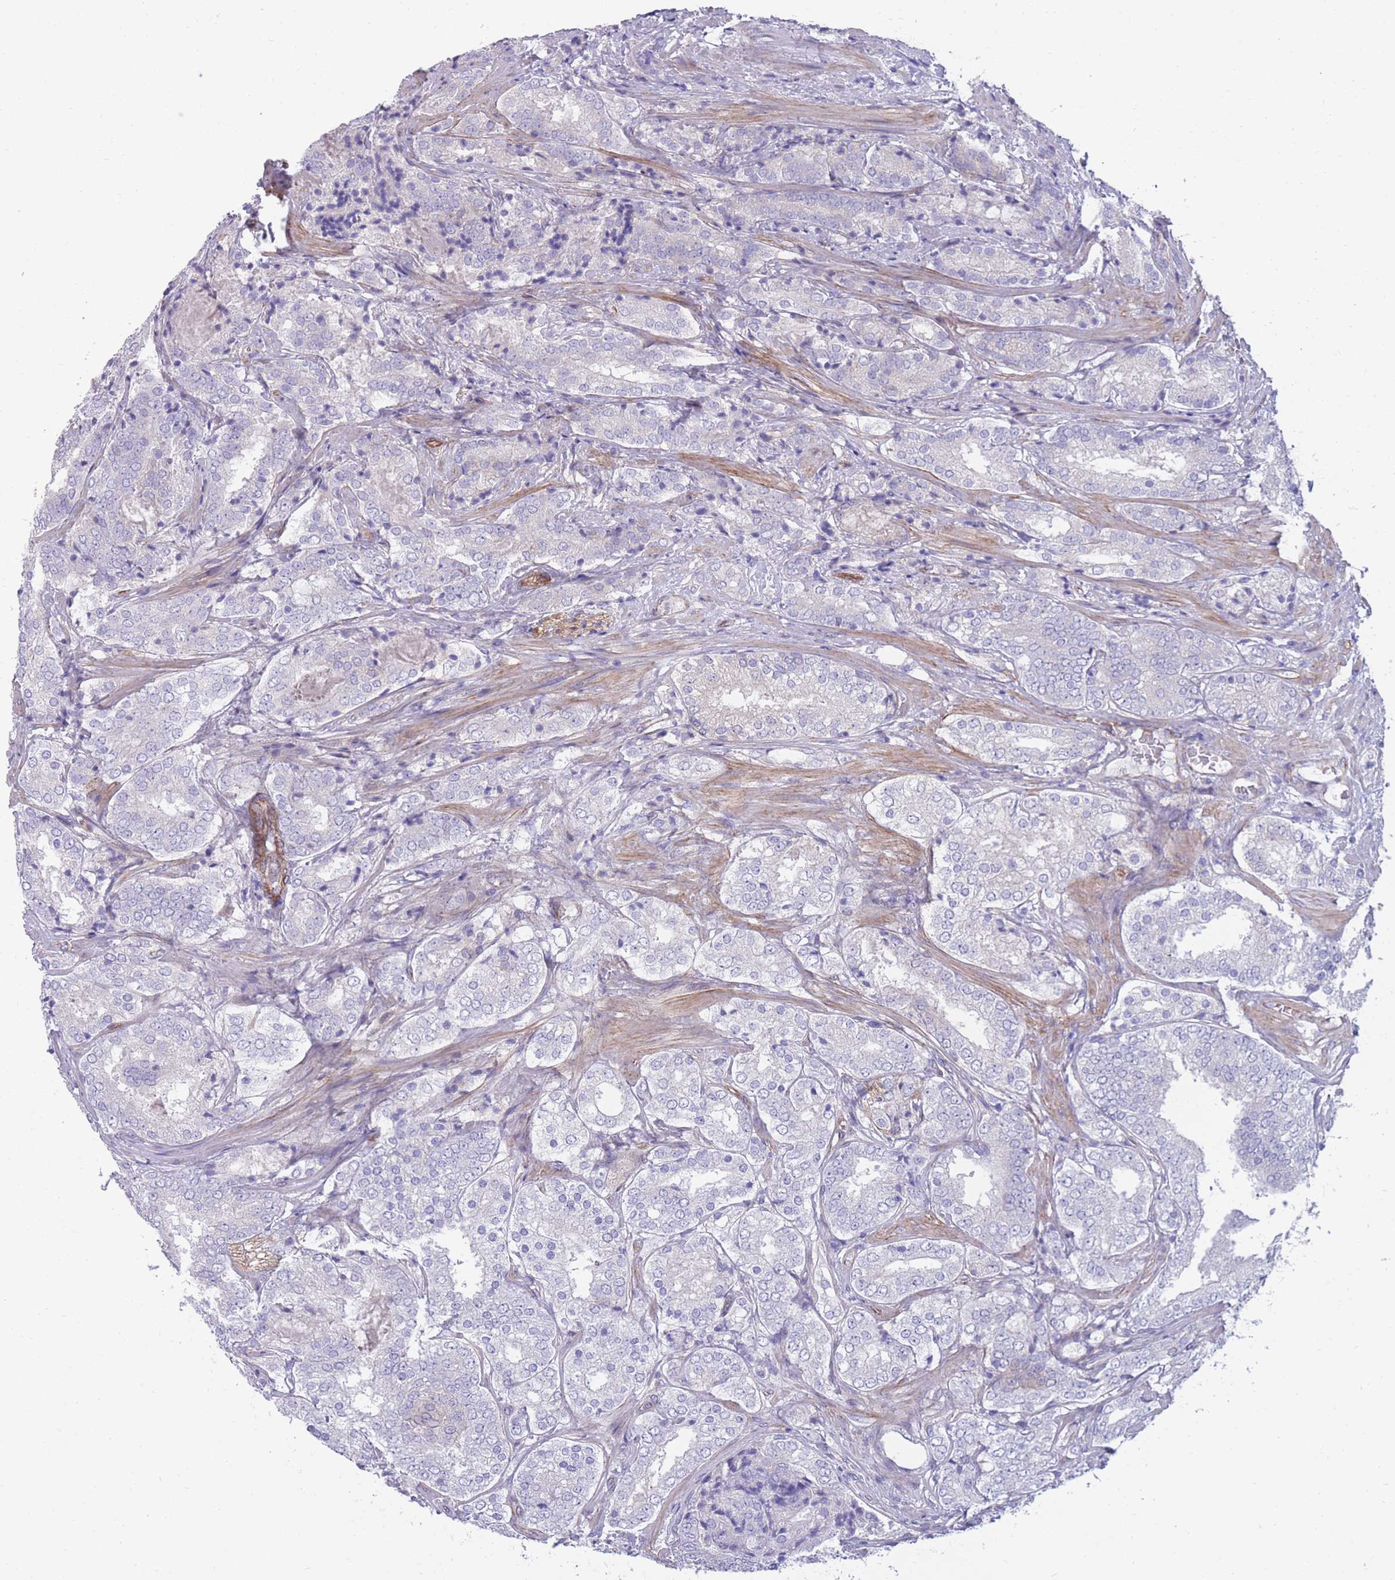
{"staining": {"intensity": "negative", "quantity": "none", "location": "none"}, "tissue": "prostate cancer", "cell_type": "Tumor cells", "image_type": "cancer", "snomed": [{"axis": "morphology", "description": "Adenocarcinoma, High grade"}, {"axis": "topography", "description": "Prostate"}], "caption": "There is no significant positivity in tumor cells of prostate adenocarcinoma (high-grade). Brightfield microscopy of immunohistochemistry (IHC) stained with DAB (3,3'-diaminobenzidine) (brown) and hematoxylin (blue), captured at high magnification.", "gene": "RGS11", "patient": {"sex": "male", "age": 63}}